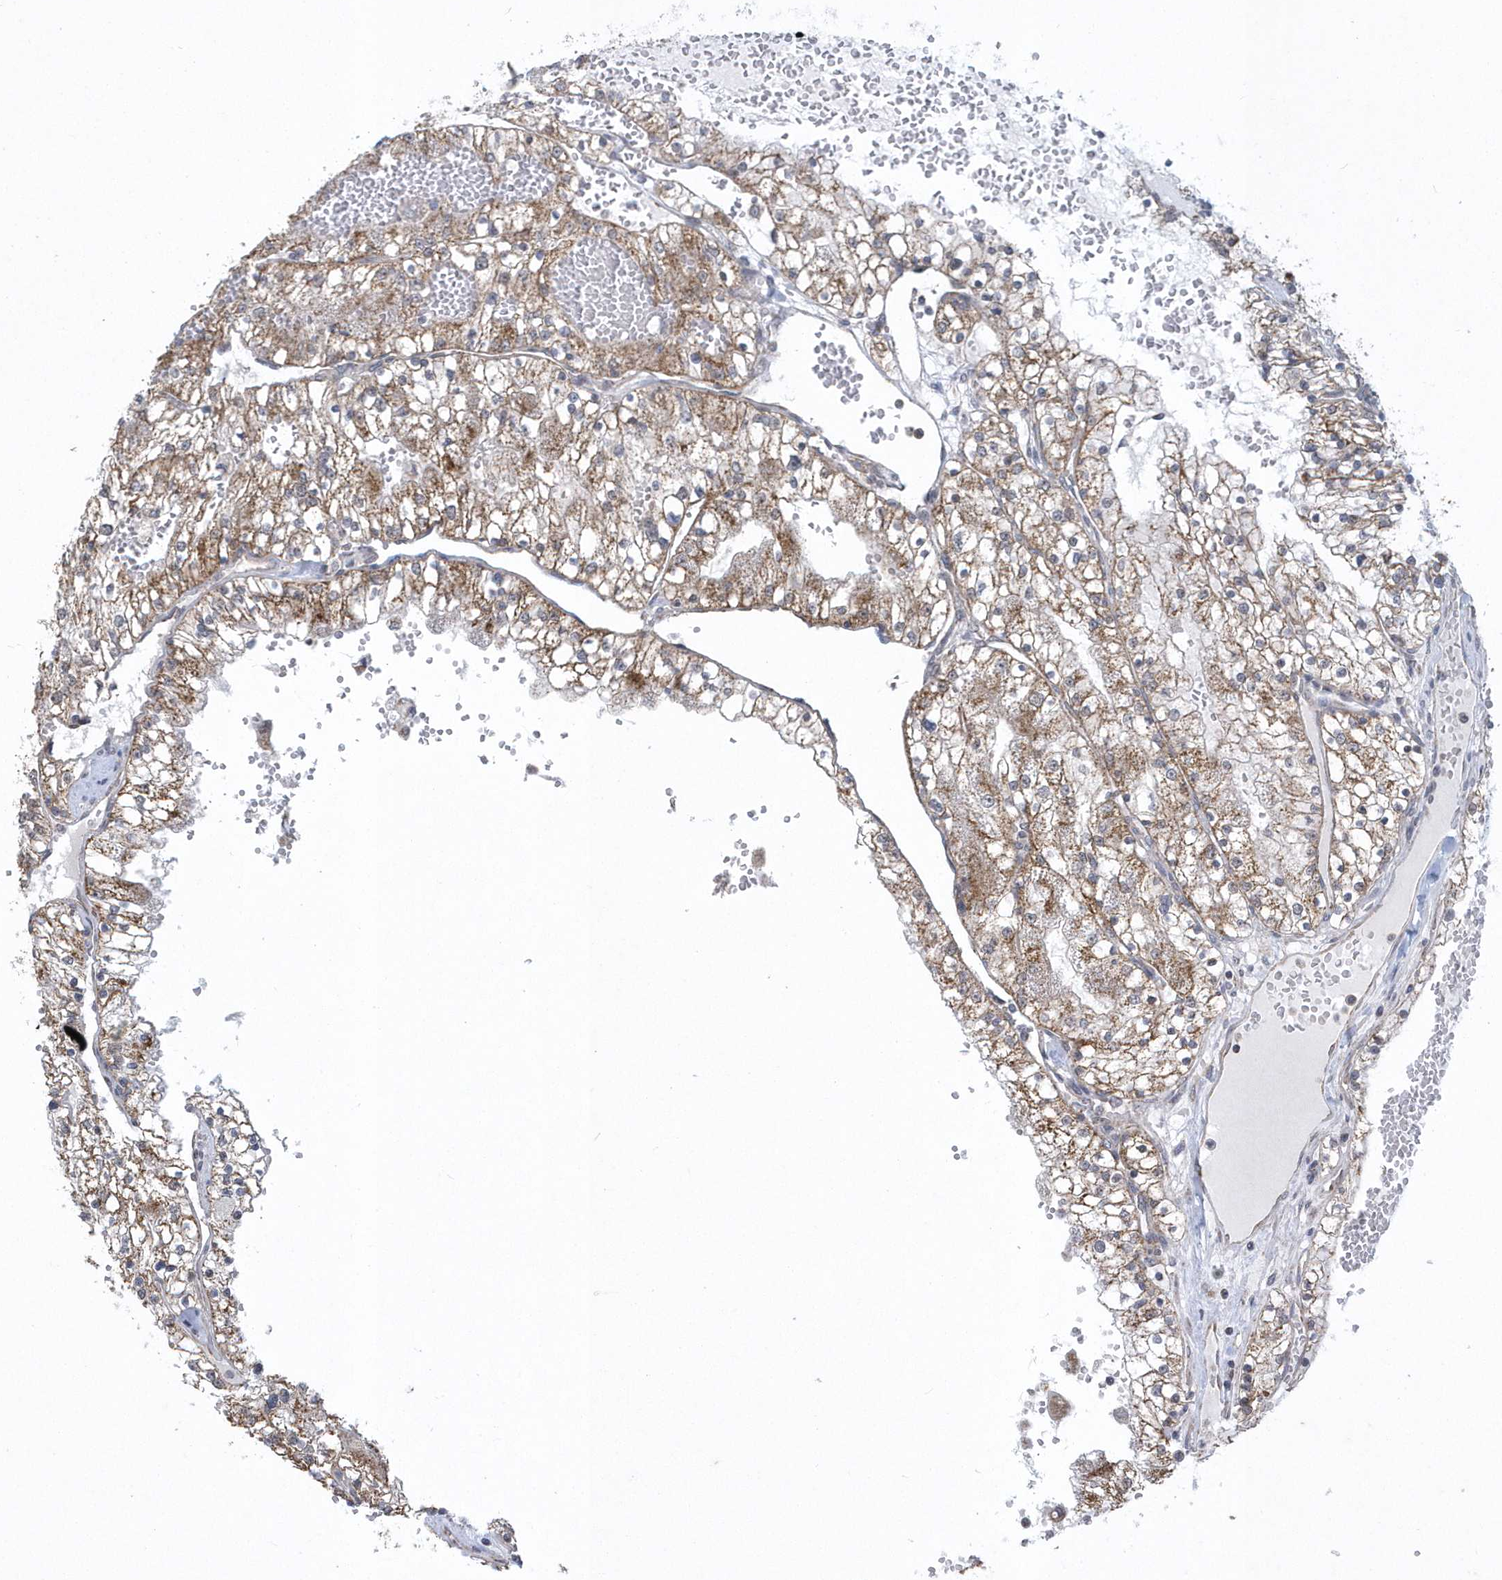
{"staining": {"intensity": "moderate", "quantity": ">75%", "location": "cytoplasmic/membranous"}, "tissue": "renal cancer", "cell_type": "Tumor cells", "image_type": "cancer", "snomed": [{"axis": "morphology", "description": "Normal tissue, NOS"}, {"axis": "morphology", "description": "Adenocarcinoma, NOS"}, {"axis": "topography", "description": "Kidney"}], "caption": "Immunohistochemical staining of human renal cancer displays medium levels of moderate cytoplasmic/membranous expression in approximately >75% of tumor cells.", "gene": "SLX9", "patient": {"sex": "male", "age": 68}}